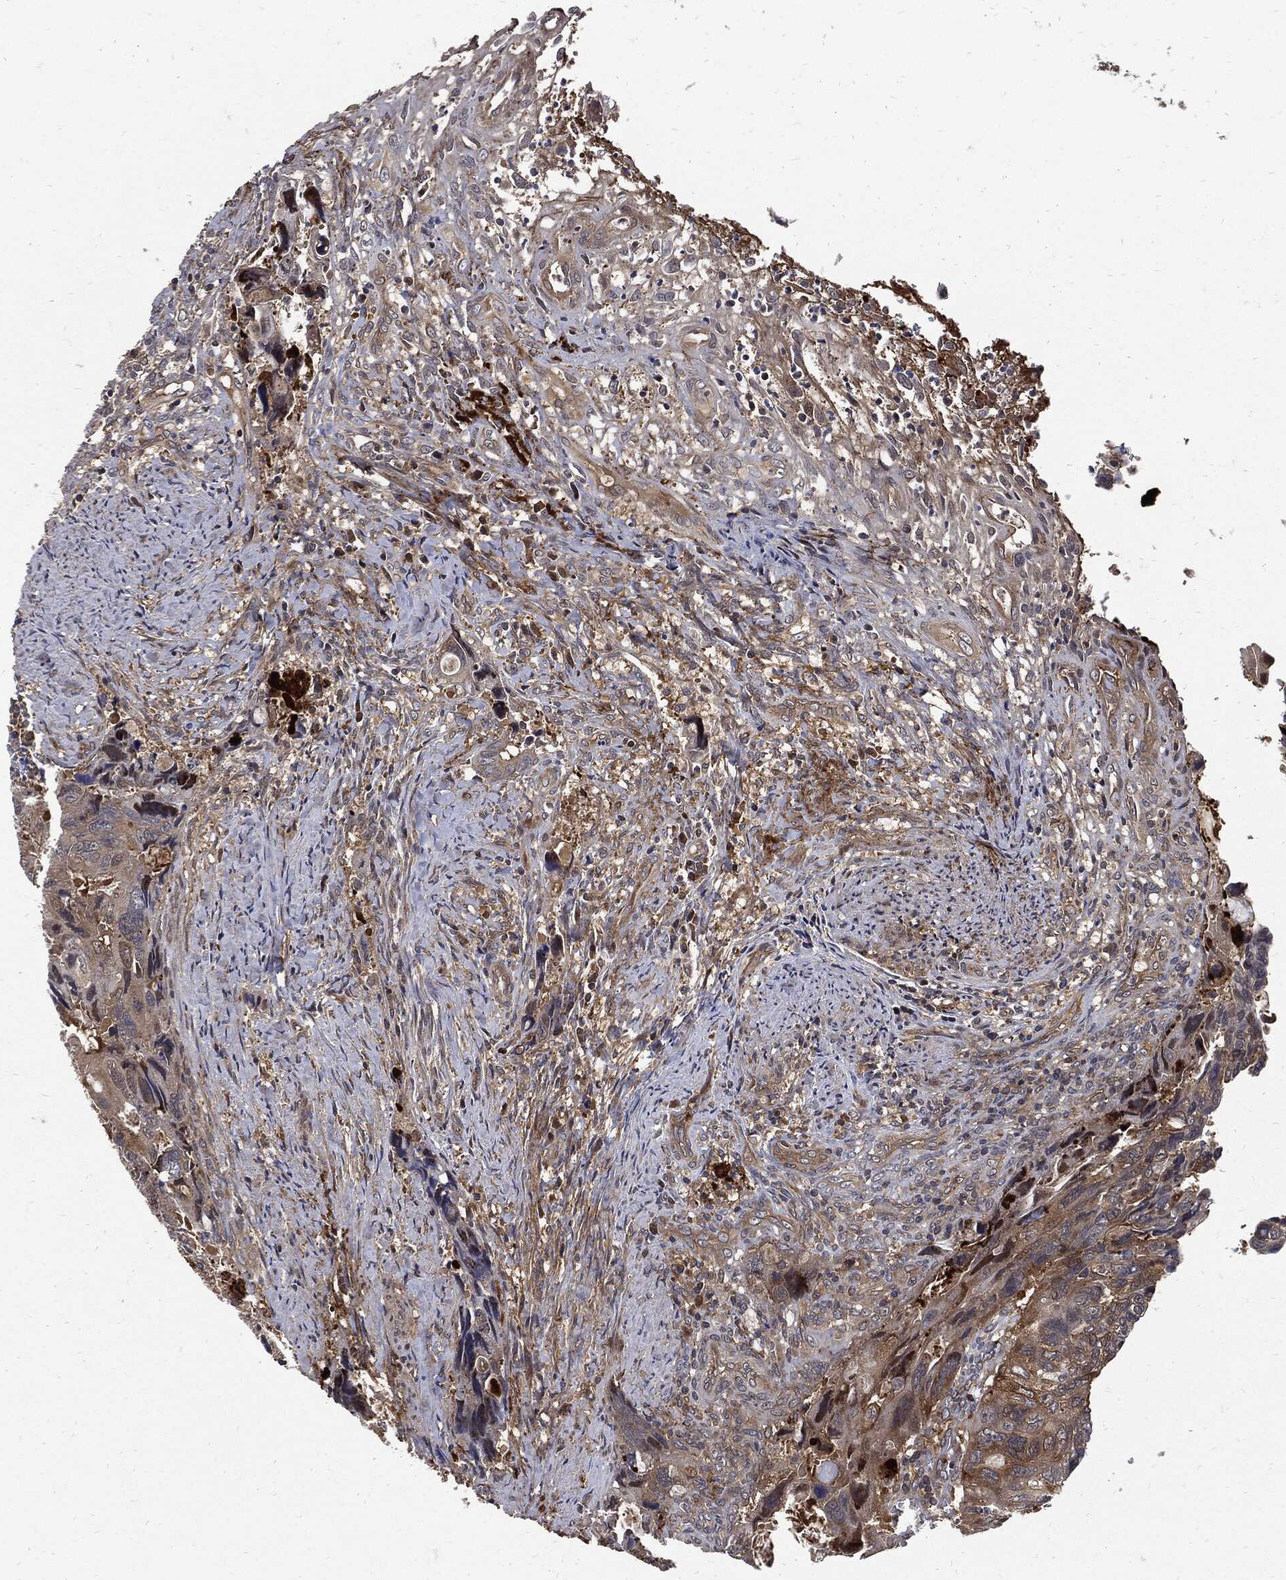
{"staining": {"intensity": "moderate", "quantity": "25%-75%", "location": "cytoplasmic/membranous"}, "tissue": "colorectal cancer", "cell_type": "Tumor cells", "image_type": "cancer", "snomed": [{"axis": "morphology", "description": "Adenocarcinoma, NOS"}, {"axis": "topography", "description": "Rectum"}], "caption": "Brown immunohistochemical staining in human colorectal adenocarcinoma demonstrates moderate cytoplasmic/membranous staining in approximately 25%-75% of tumor cells.", "gene": "CLU", "patient": {"sex": "male", "age": 62}}